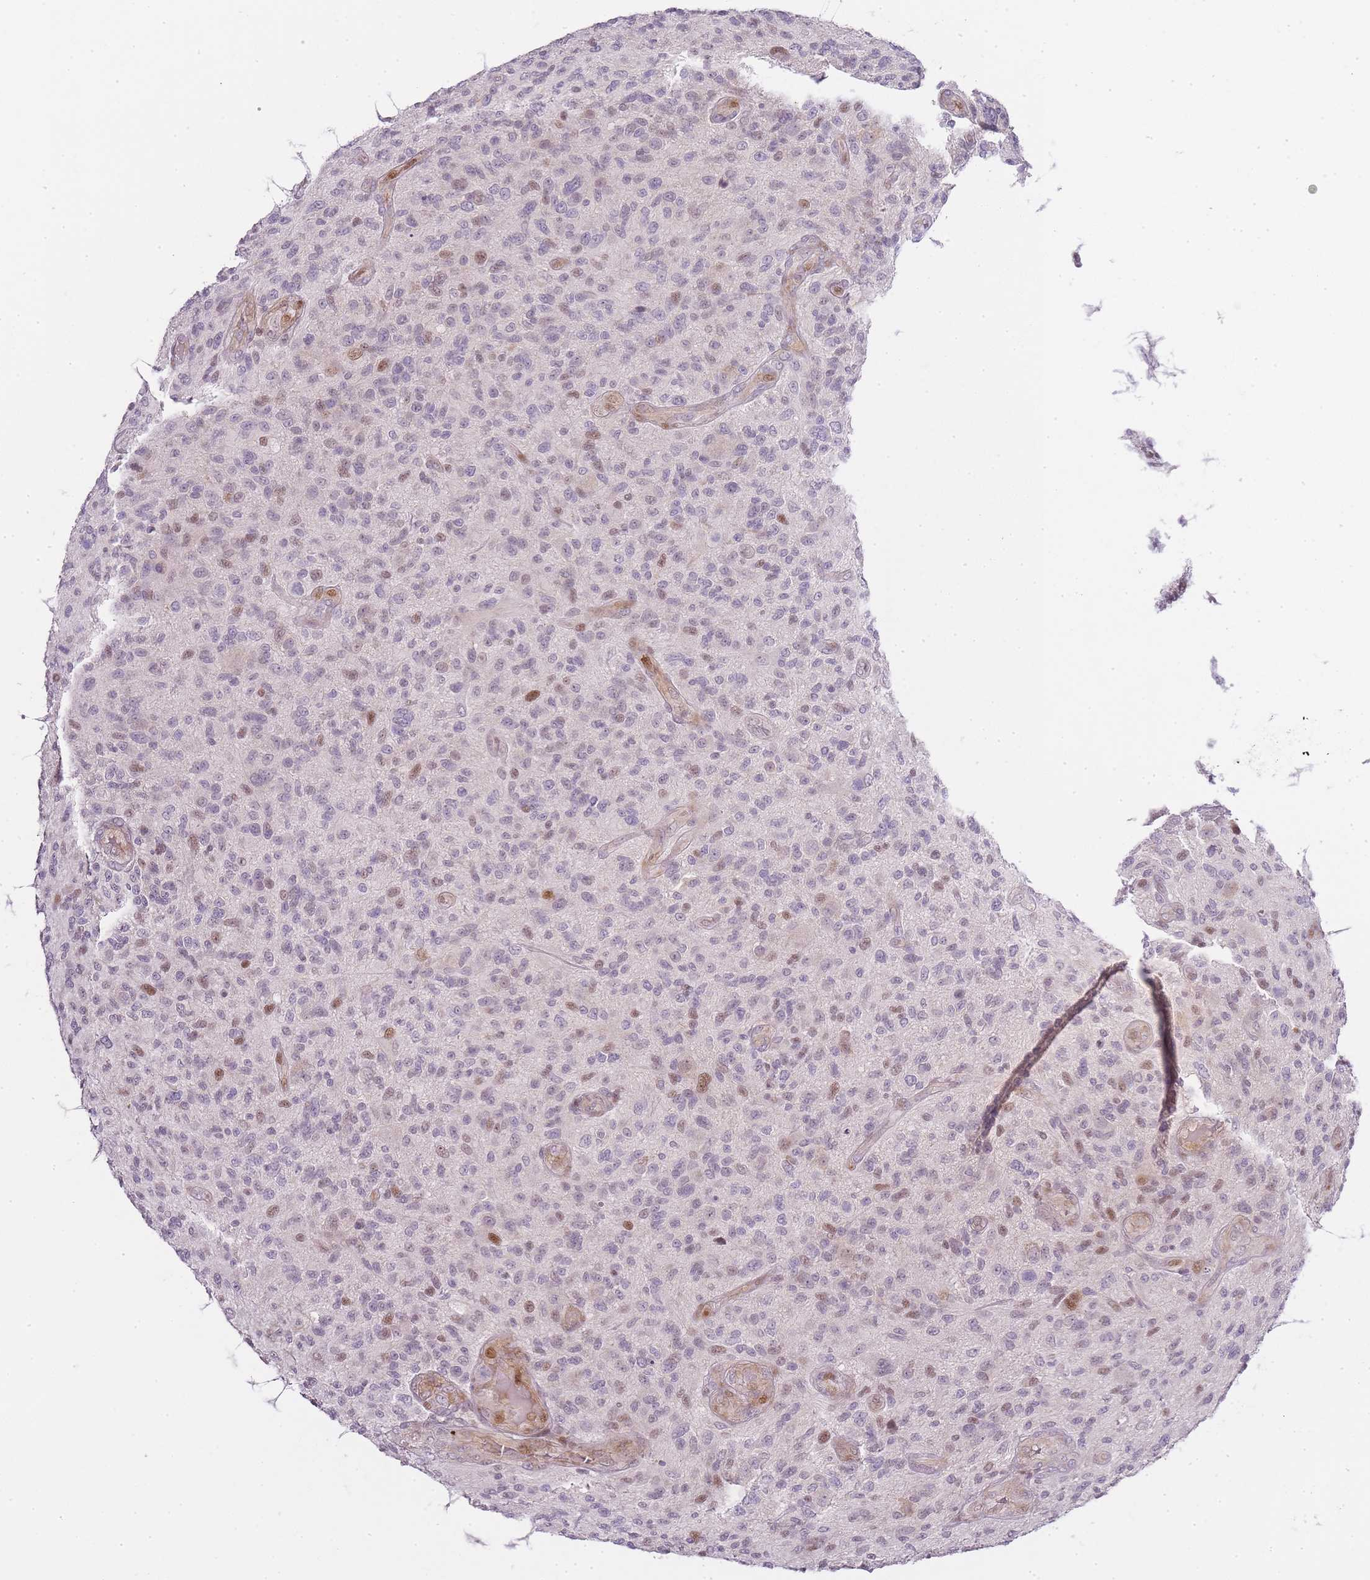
{"staining": {"intensity": "moderate", "quantity": "<25%", "location": "nuclear"}, "tissue": "glioma", "cell_type": "Tumor cells", "image_type": "cancer", "snomed": [{"axis": "morphology", "description": "Glioma, malignant, High grade"}, {"axis": "topography", "description": "Brain"}], "caption": "A brown stain highlights moderate nuclear staining of a protein in glioma tumor cells.", "gene": "OGG1", "patient": {"sex": "male", "age": 47}}